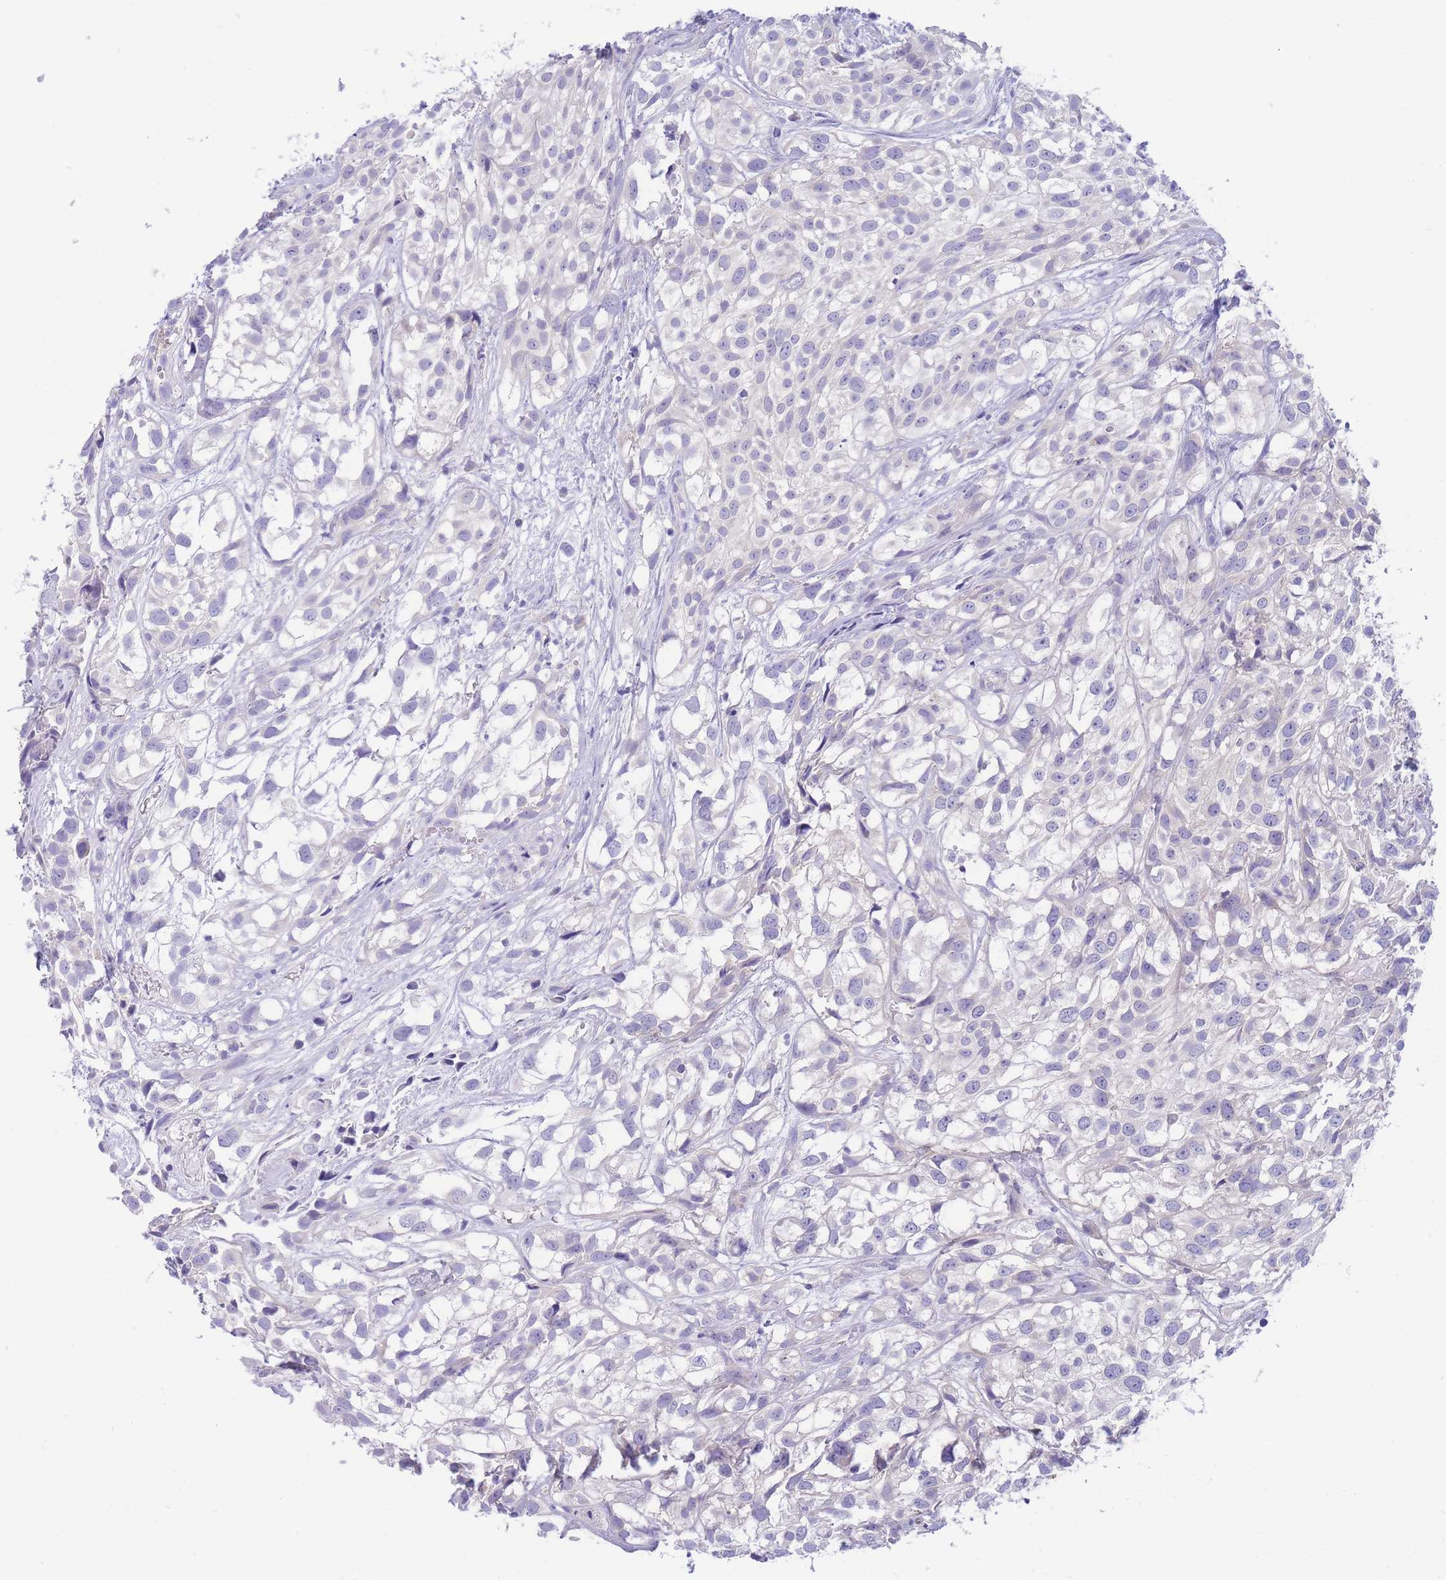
{"staining": {"intensity": "negative", "quantity": "none", "location": "none"}, "tissue": "urothelial cancer", "cell_type": "Tumor cells", "image_type": "cancer", "snomed": [{"axis": "morphology", "description": "Urothelial carcinoma, High grade"}, {"axis": "topography", "description": "Urinary bladder"}], "caption": "The histopathology image exhibits no significant expression in tumor cells of high-grade urothelial carcinoma. Brightfield microscopy of immunohistochemistry (IHC) stained with DAB (3,3'-diaminobenzidine) (brown) and hematoxylin (blue), captured at high magnification.", "gene": "PCDHB3", "patient": {"sex": "male", "age": 56}}